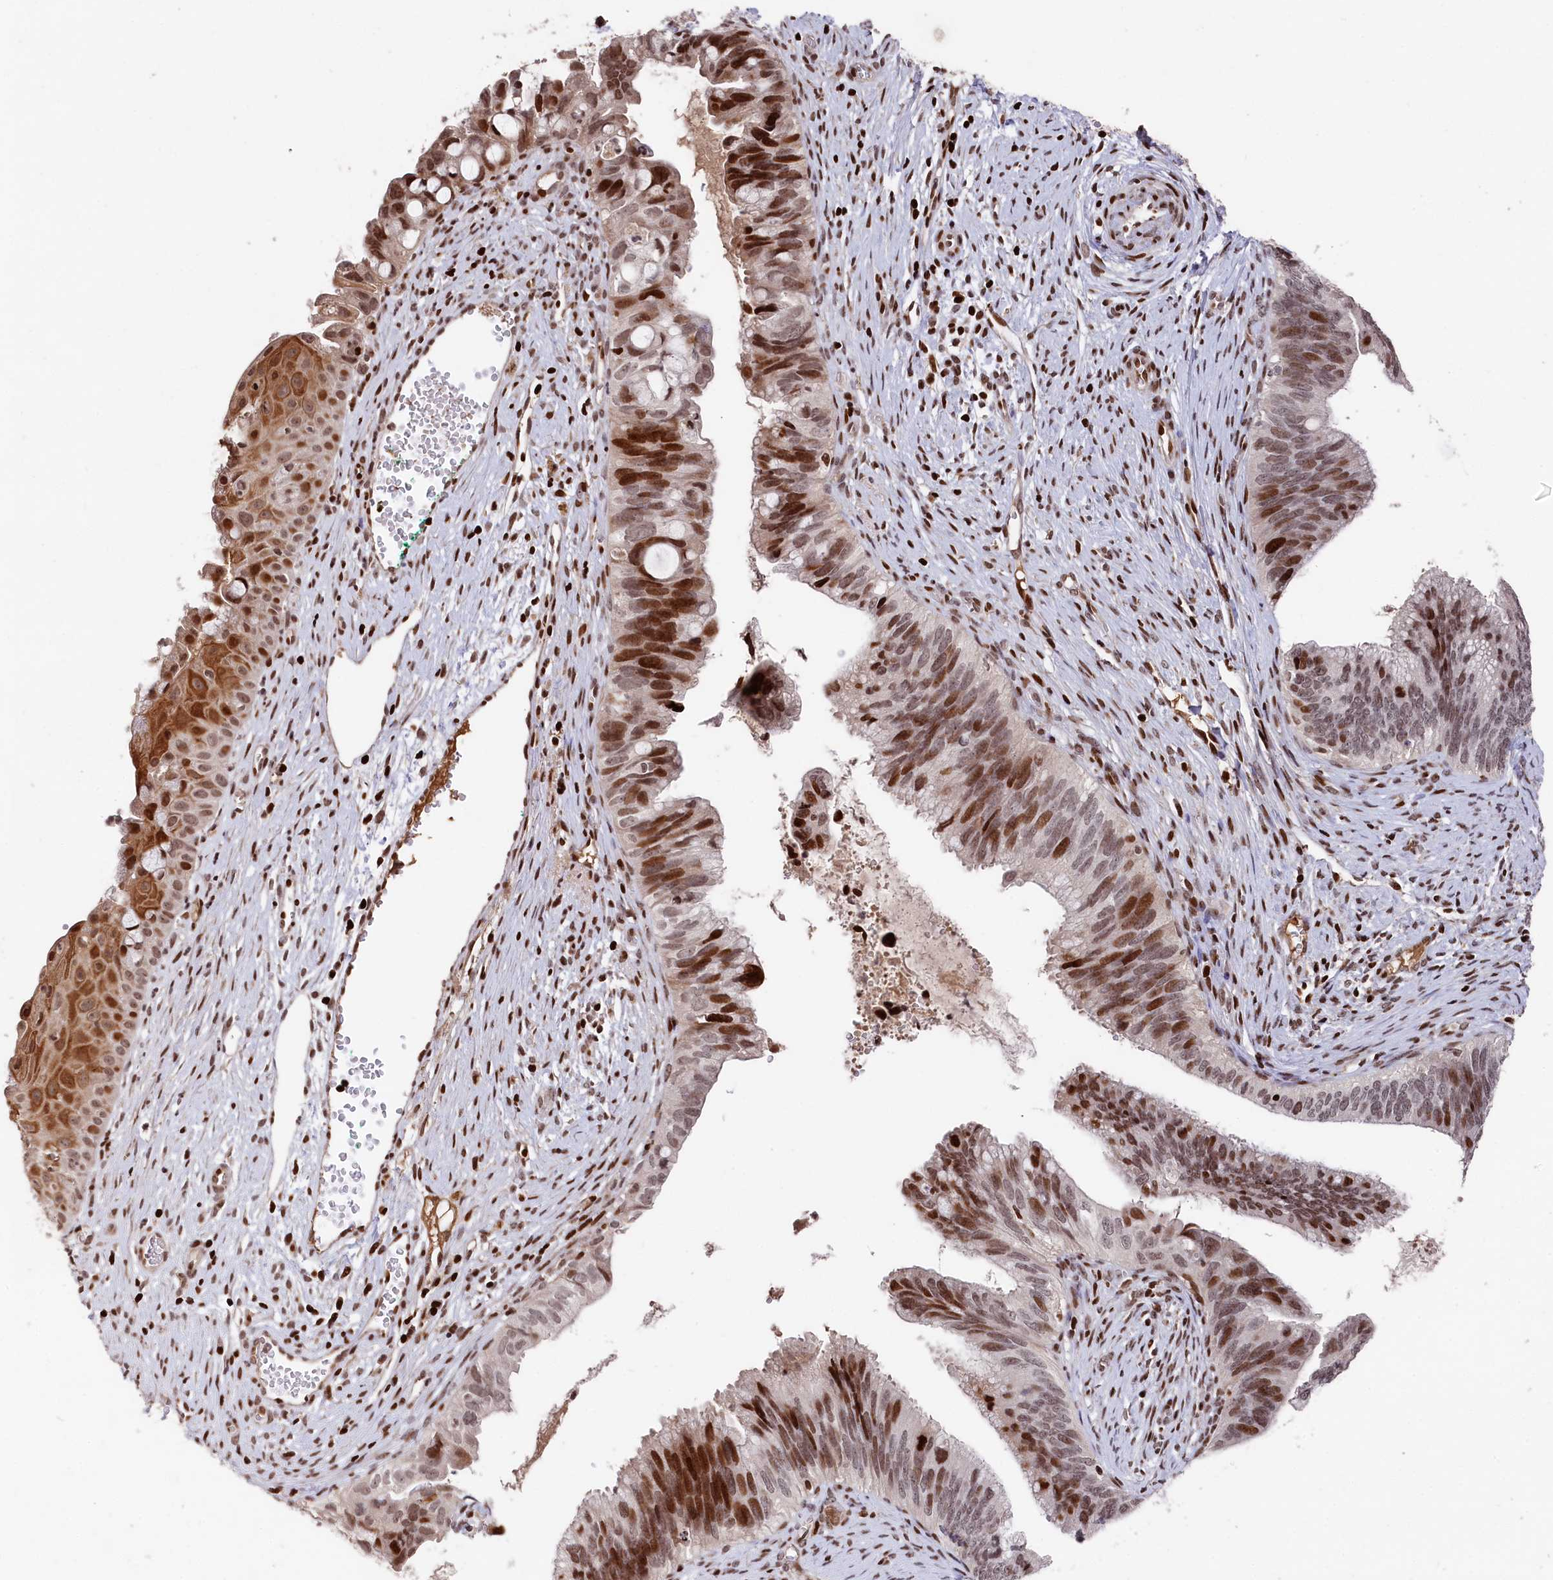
{"staining": {"intensity": "strong", "quantity": "25%-75%", "location": "nuclear"}, "tissue": "cervical cancer", "cell_type": "Tumor cells", "image_type": "cancer", "snomed": [{"axis": "morphology", "description": "Adenocarcinoma, NOS"}, {"axis": "topography", "description": "Cervix"}], "caption": "Protein analysis of cervical cancer tissue exhibits strong nuclear staining in about 25%-75% of tumor cells.", "gene": "MCF2L2", "patient": {"sex": "female", "age": 42}}